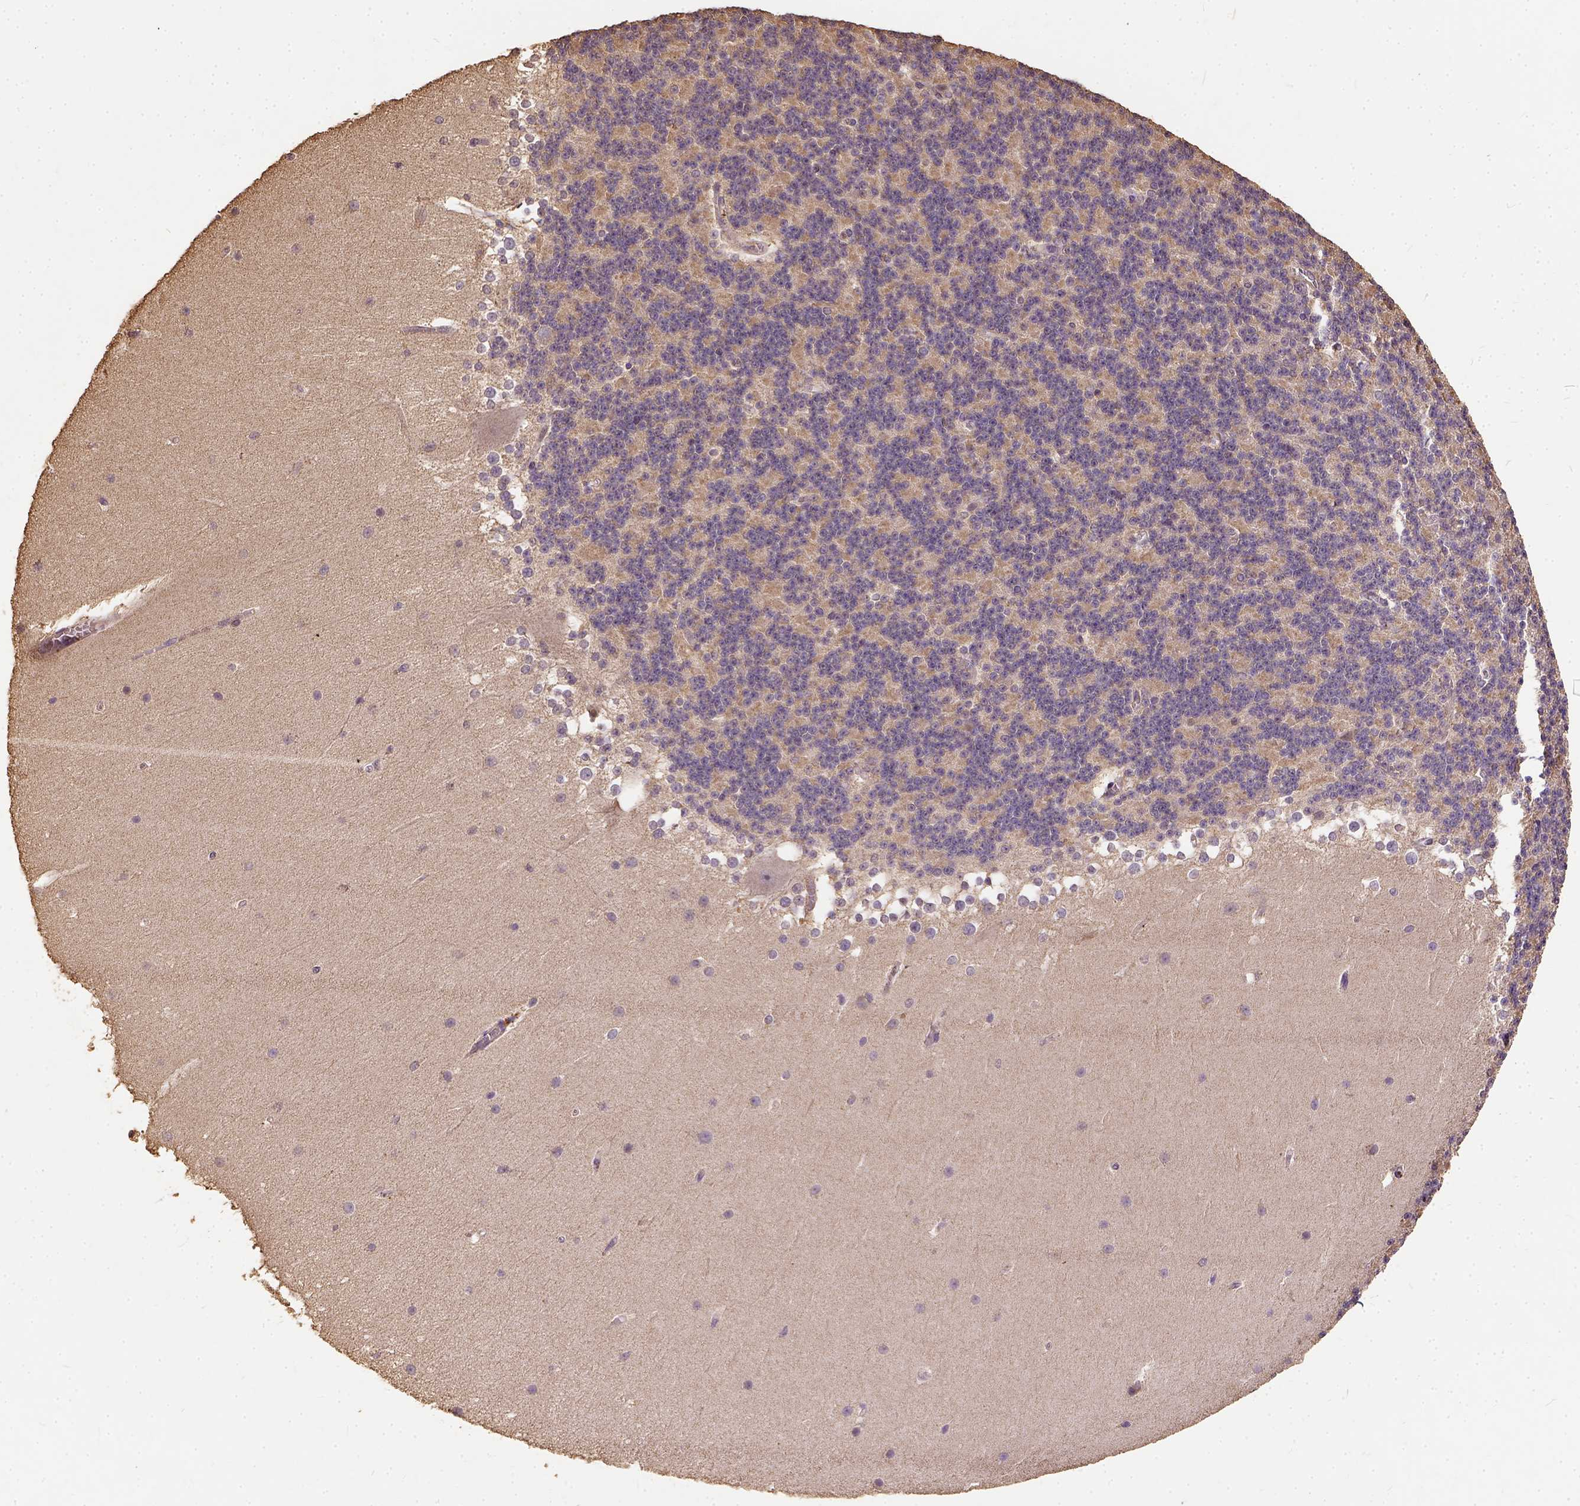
{"staining": {"intensity": "weak", "quantity": ">75%", "location": "cytoplasmic/membranous"}, "tissue": "cerebellum", "cell_type": "Cells in granular layer", "image_type": "normal", "snomed": [{"axis": "morphology", "description": "Normal tissue, NOS"}, {"axis": "topography", "description": "Cerebellum"}], "caption": "IHC of normal cerebellum shows low levels of weak cytoplasmic/membranous expression in approximately >75% of cells in granular layer. (DAB (3,3'-diaminobenzidine) = brown stain, brightfield microscopy at high magnification).", "gene": "ATP1B3", "patient": {"sex": "female", "age": 19}}